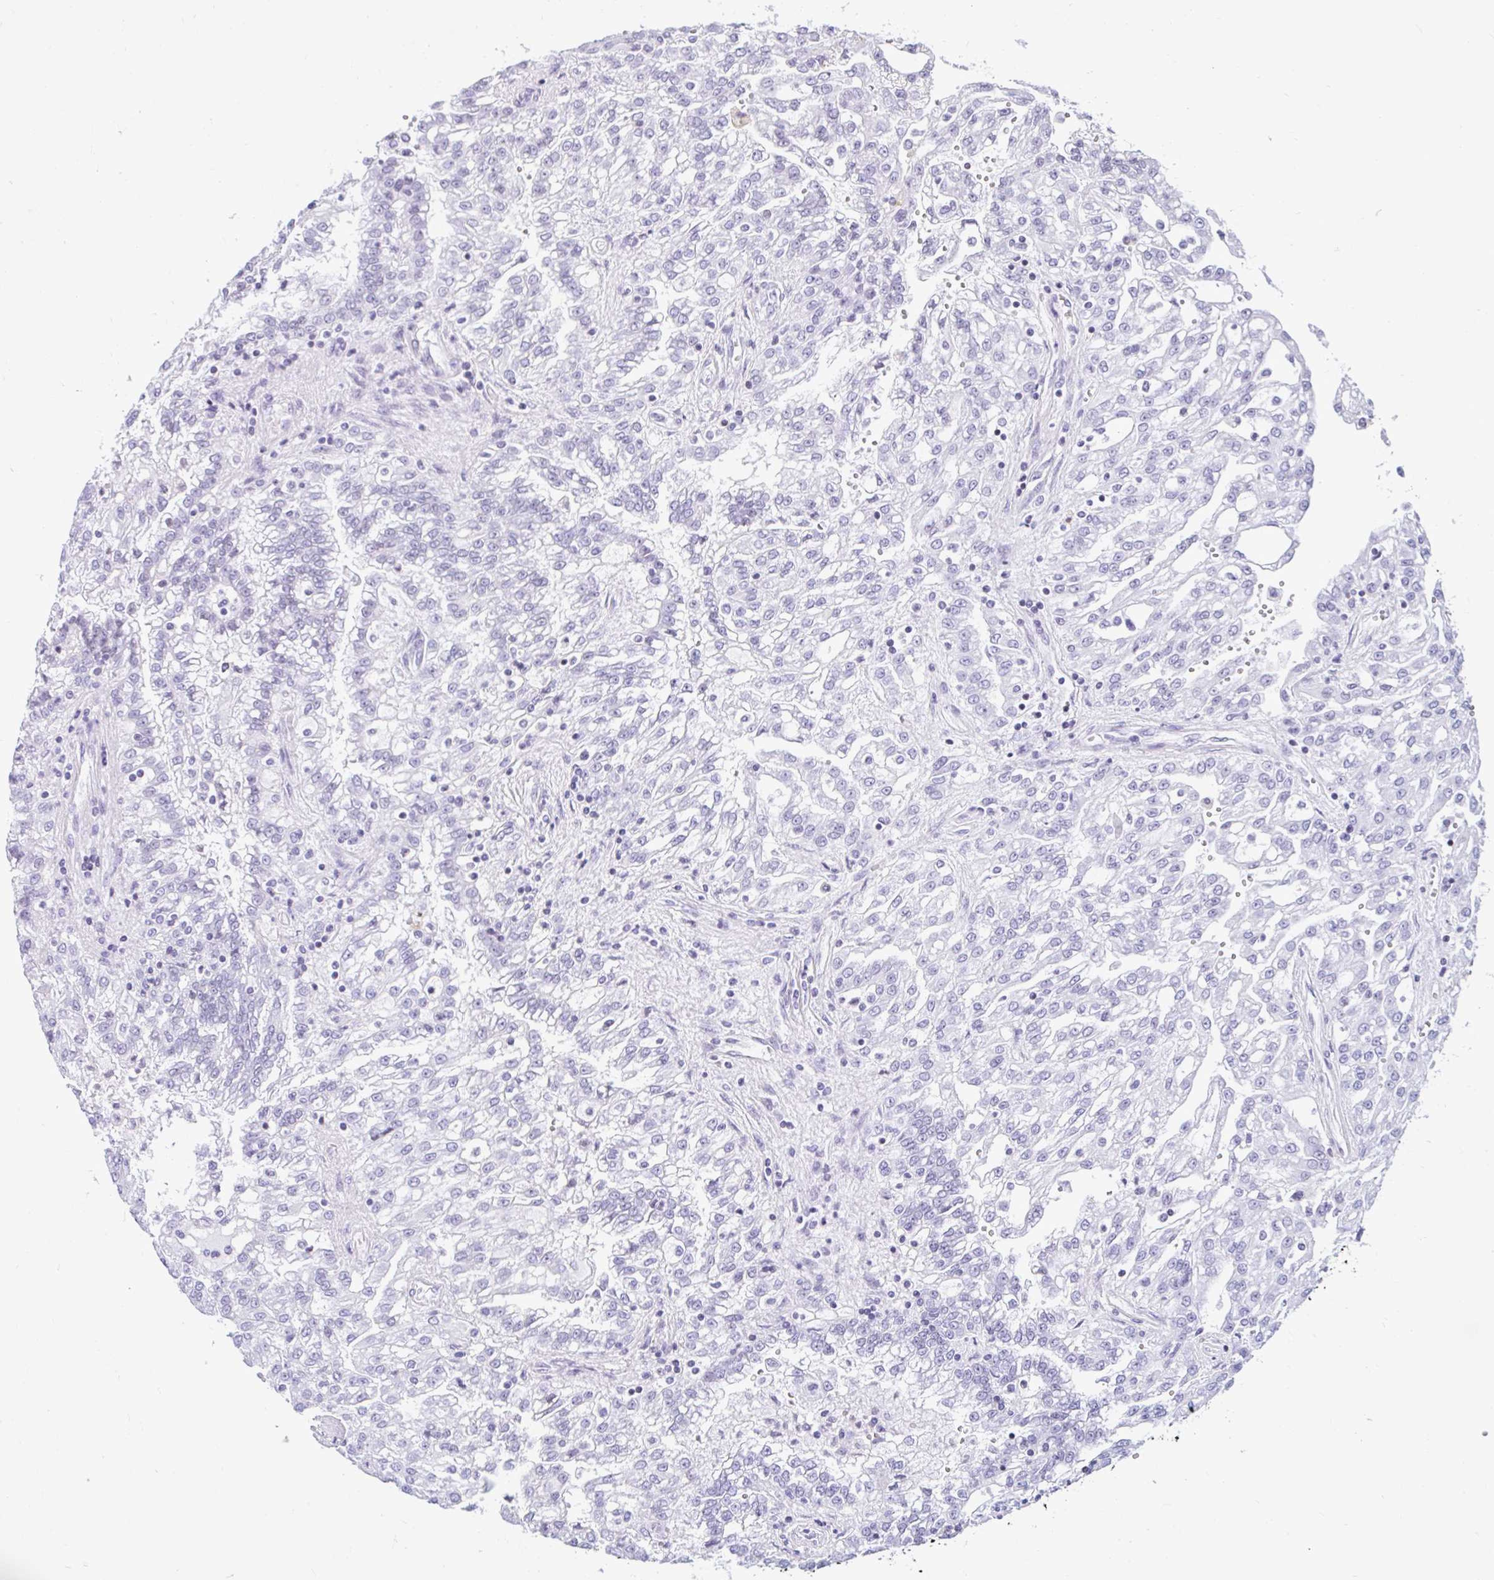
{"staining": {"intensity": "negative", "quantity": "none", "location": "none"}, "tissue": "renal cancer", "cell_type": "Tumor cells", "image_type": "cancer", "snomed": [{"axis": "morphology", "description": "Adenocarcinoma, NOS"}, {"axis": "topography", "description": "Kidney"}], "caption": "A high-resolution micrograph shows IHC staining of adenocarcinoma (renal), which shows no significant staining in tumor cells.", "gene": "KRT27", "patient": {"sex": "male", "age": 63}}